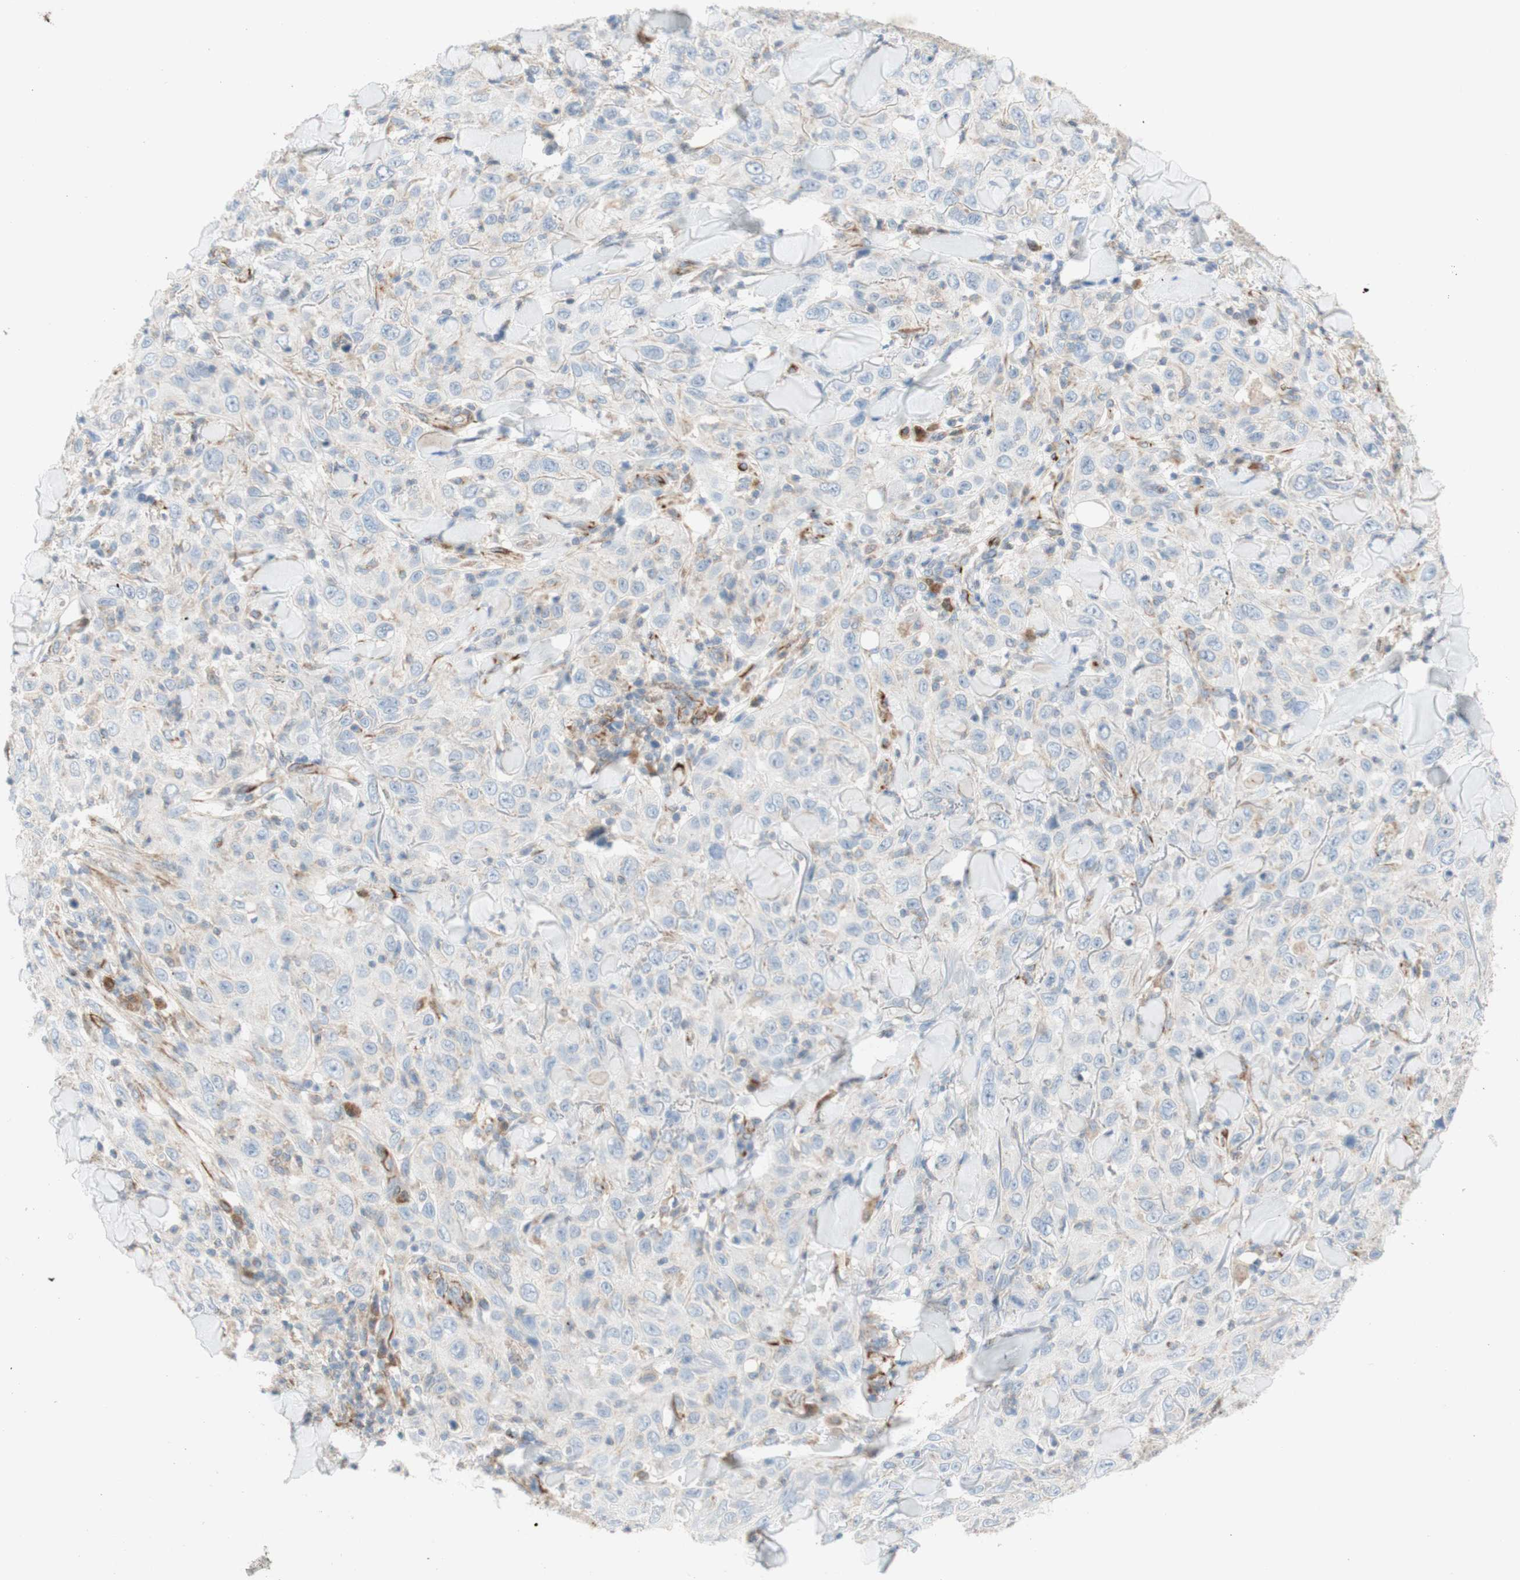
{"staining": {"intensity": "negative", "quantity": "none", "location": "none"}, "tissue": "skin cancer", "cell_type": "Tumor cells", "image_type": "cancer", "snomed": [{"axis": "morphology", "description": "Squamous cell carcinoma, NOS"}, {"axis": "topography", "description": "Skin"}], "caption": "Skin squamous cell carcinoma was stained to show a protein in brown. There is no significant positivity in tumor cells. (DAB immunohistochemistry, high magnification).", "gene": "POU2AF1", "patient": {"sex": "female", "age": 88}}